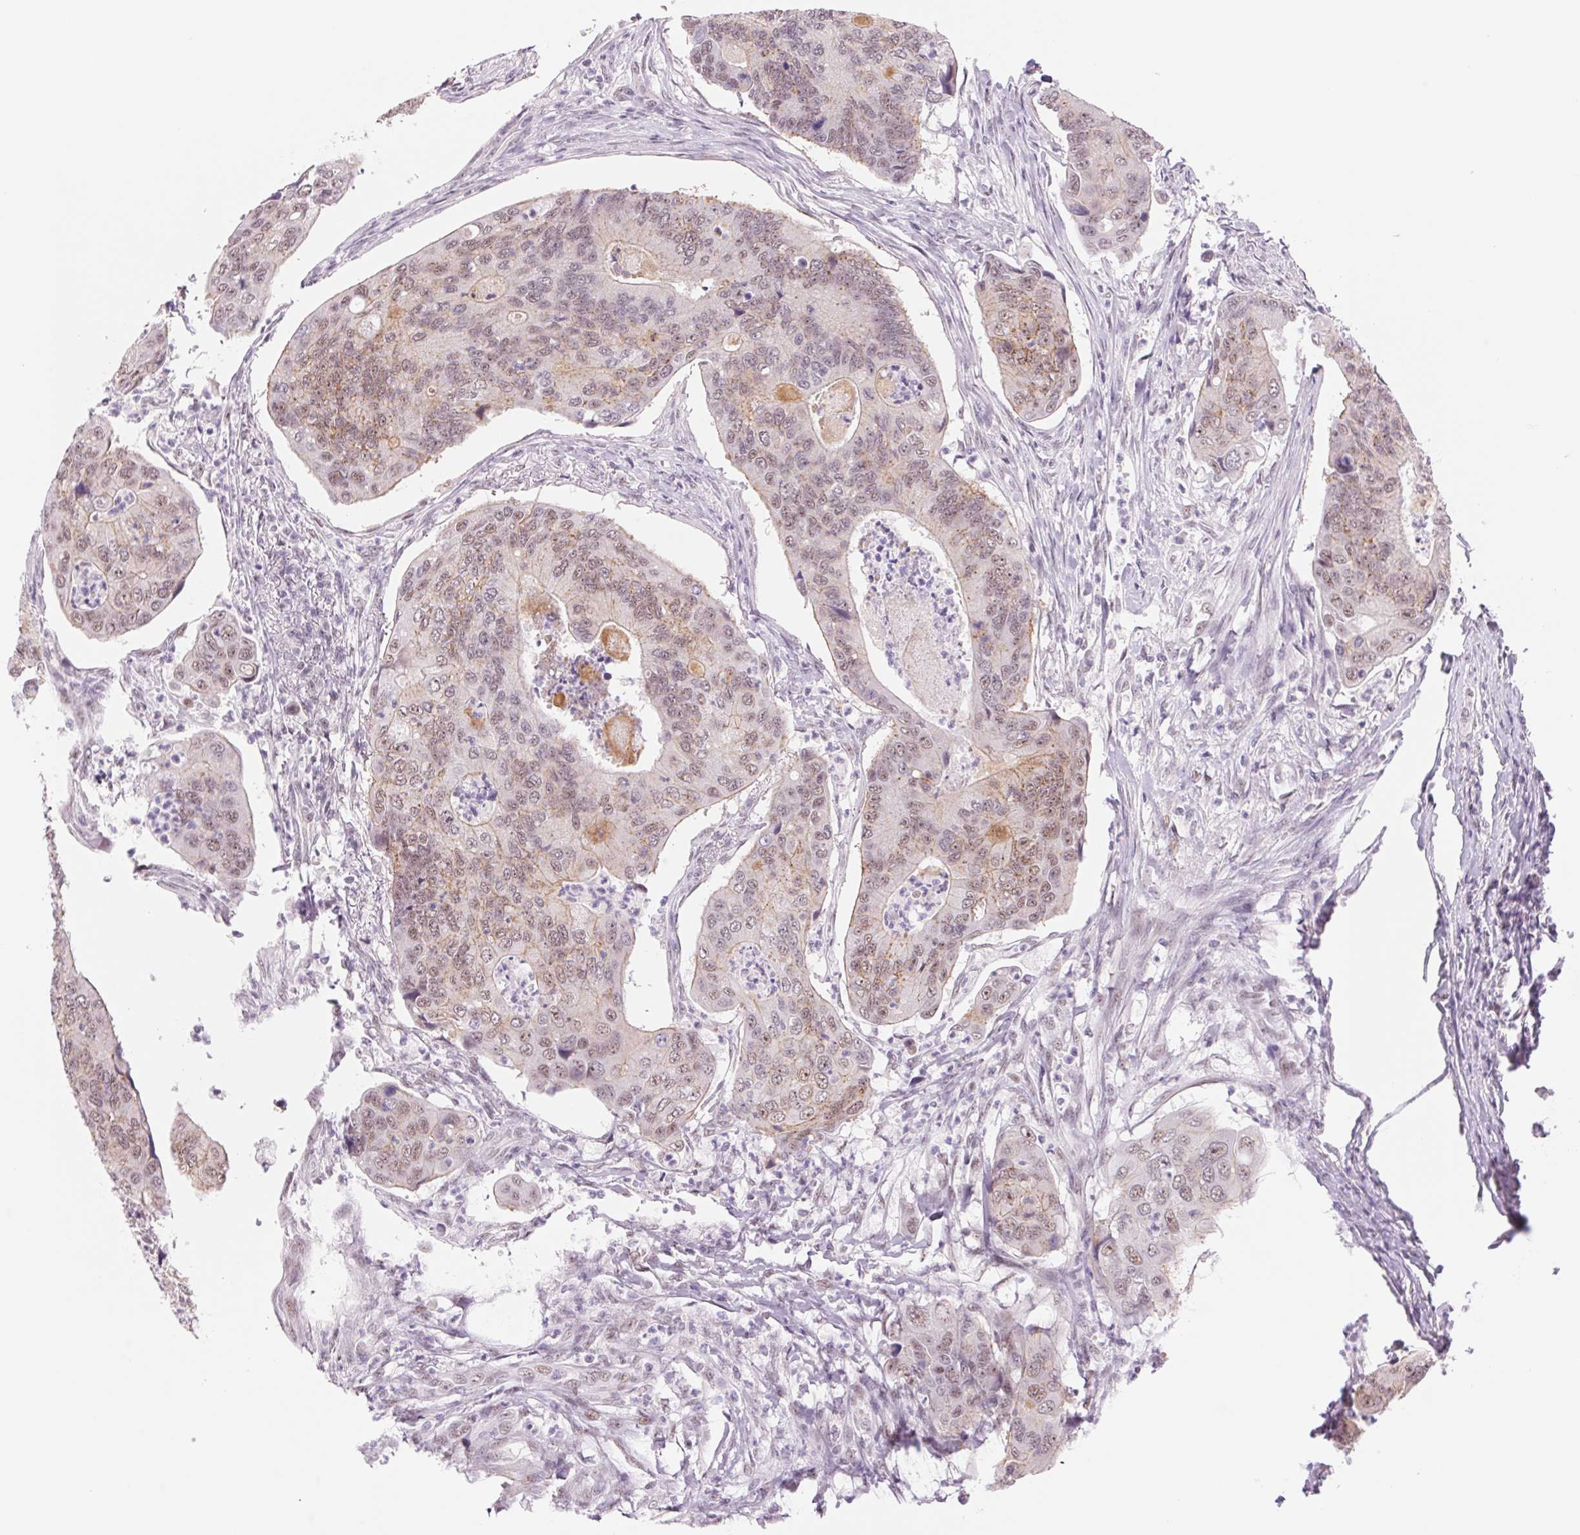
{"staining": {"intensity": "weak", "quantity": "25%-75%", "location": "cytoplasmic/membranous,nuclear"}, "tissue": "colorectal cancer", "cell_type": "Tumor cells", "image_type": "cancer", "snomed": [{"axis": "morphology", "description": "Adenocarcinoma, NOS"}, {"axis": "topography", "description": "Colon"}], "caption": "This histopathology image exhibits adenocarcinoma (colorectal) stained with immunohistochemistry to label a protein in brown. The cytoplasmic/membranous and nuclear of tumor cells show weak positivity for the protein. Nuclei are counter-stained blue.", "gene": "ZC3H14", "patient": {"sex": "female", "age": 67}}